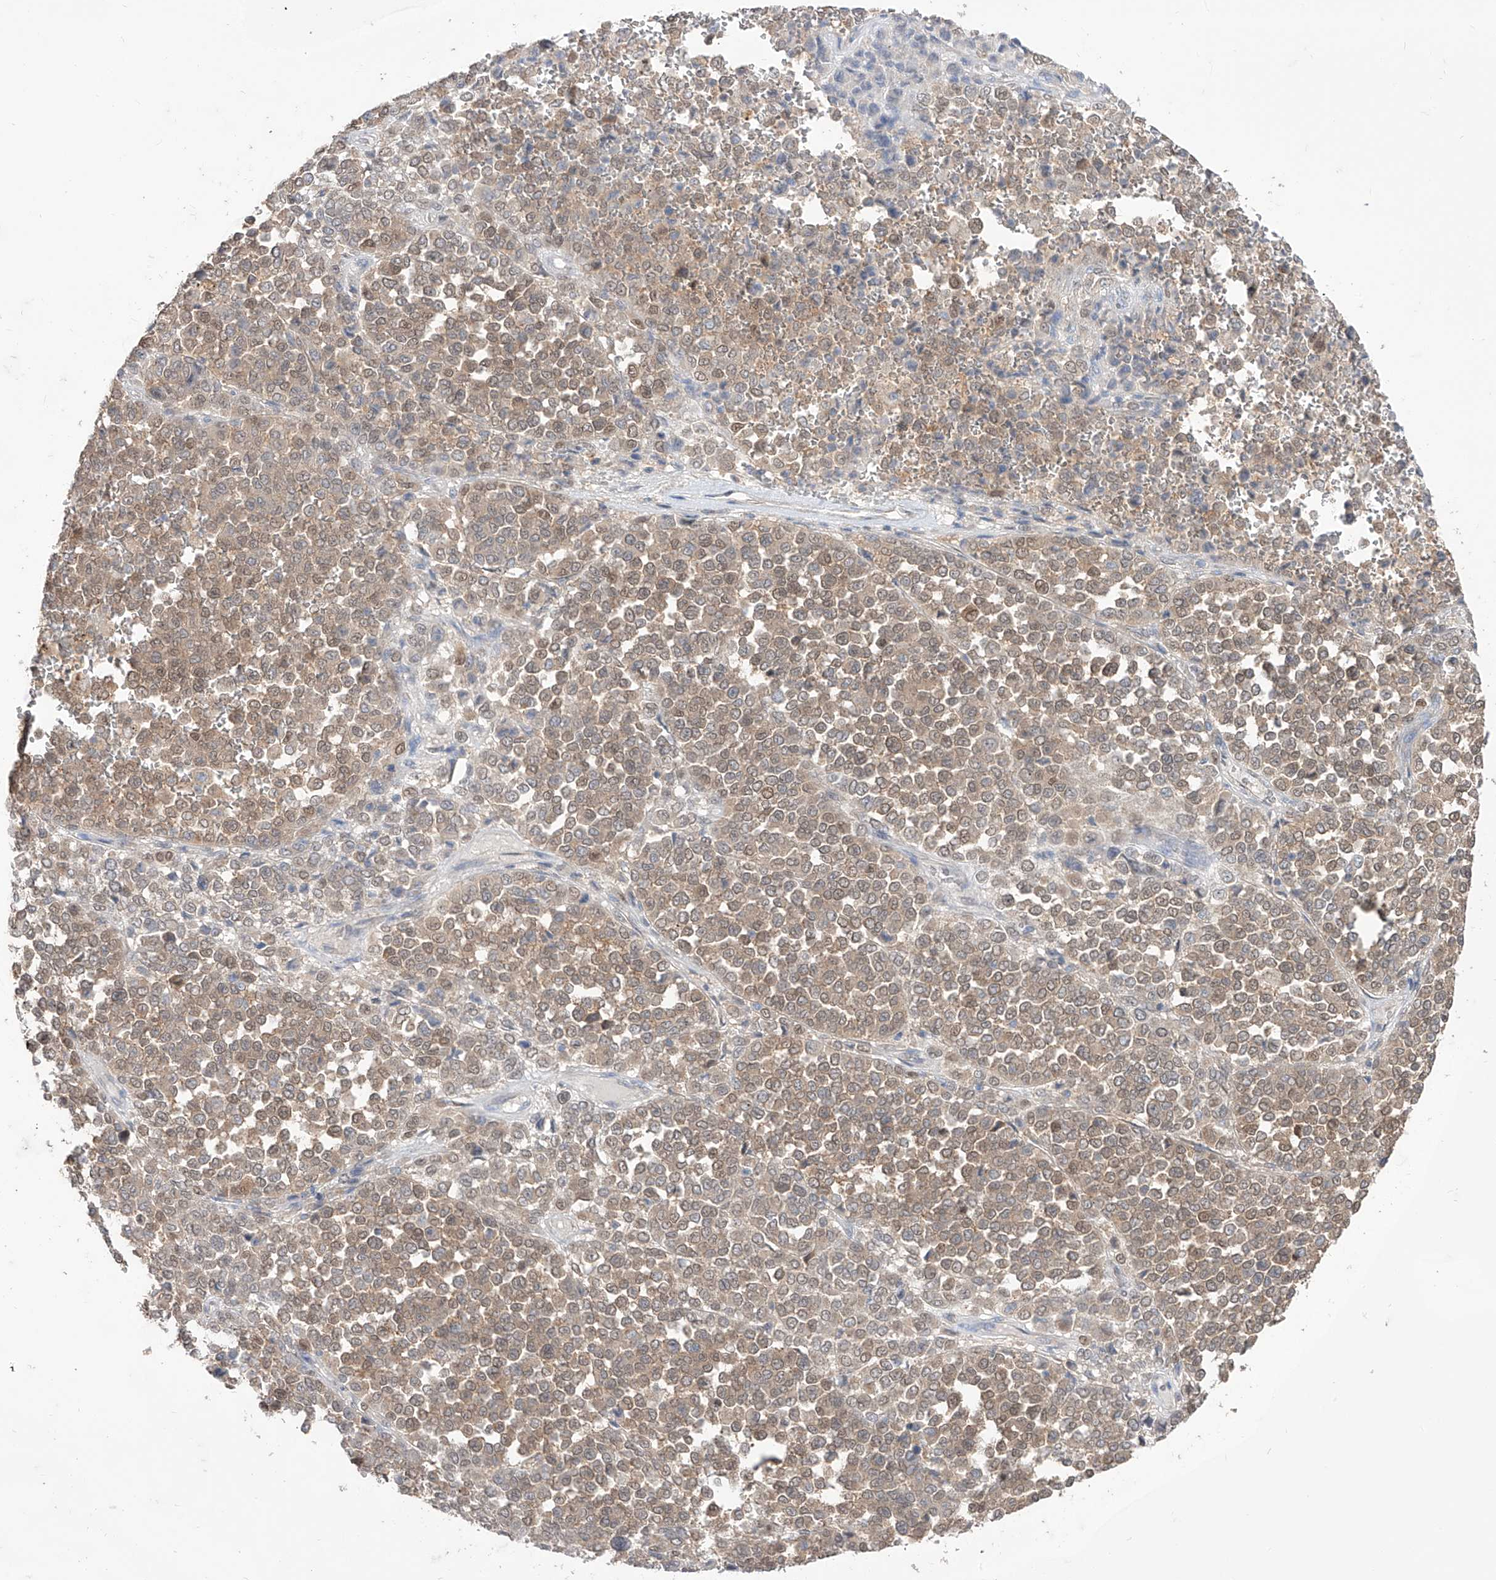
{"staining": {"intensity": "moderate", "quantity": ">75%", "location": "cytoplasmic/membranous,nuclear"}, "tissue": "melanoma", "cell_type": "Tumor cells", "image_type": "cancer", "snomed": [{"axis": "morphology", "description": "Malignant melanoma, Metastatic site"}, {"axis": "topography", "description": "Pancreas"}], "caption": "High-magnification brightfield microscopy of melanoma stained with DAB (3,3'-diaminobenzidine) (brown) and counterstained with hematoxylin (blue). tumor cells exhibit moderate cytoplasmic/membranous and nuclear staining is present in about>75% of cells.", "gene": "BROX", "patient": {"sex": "female", "age": 30}}